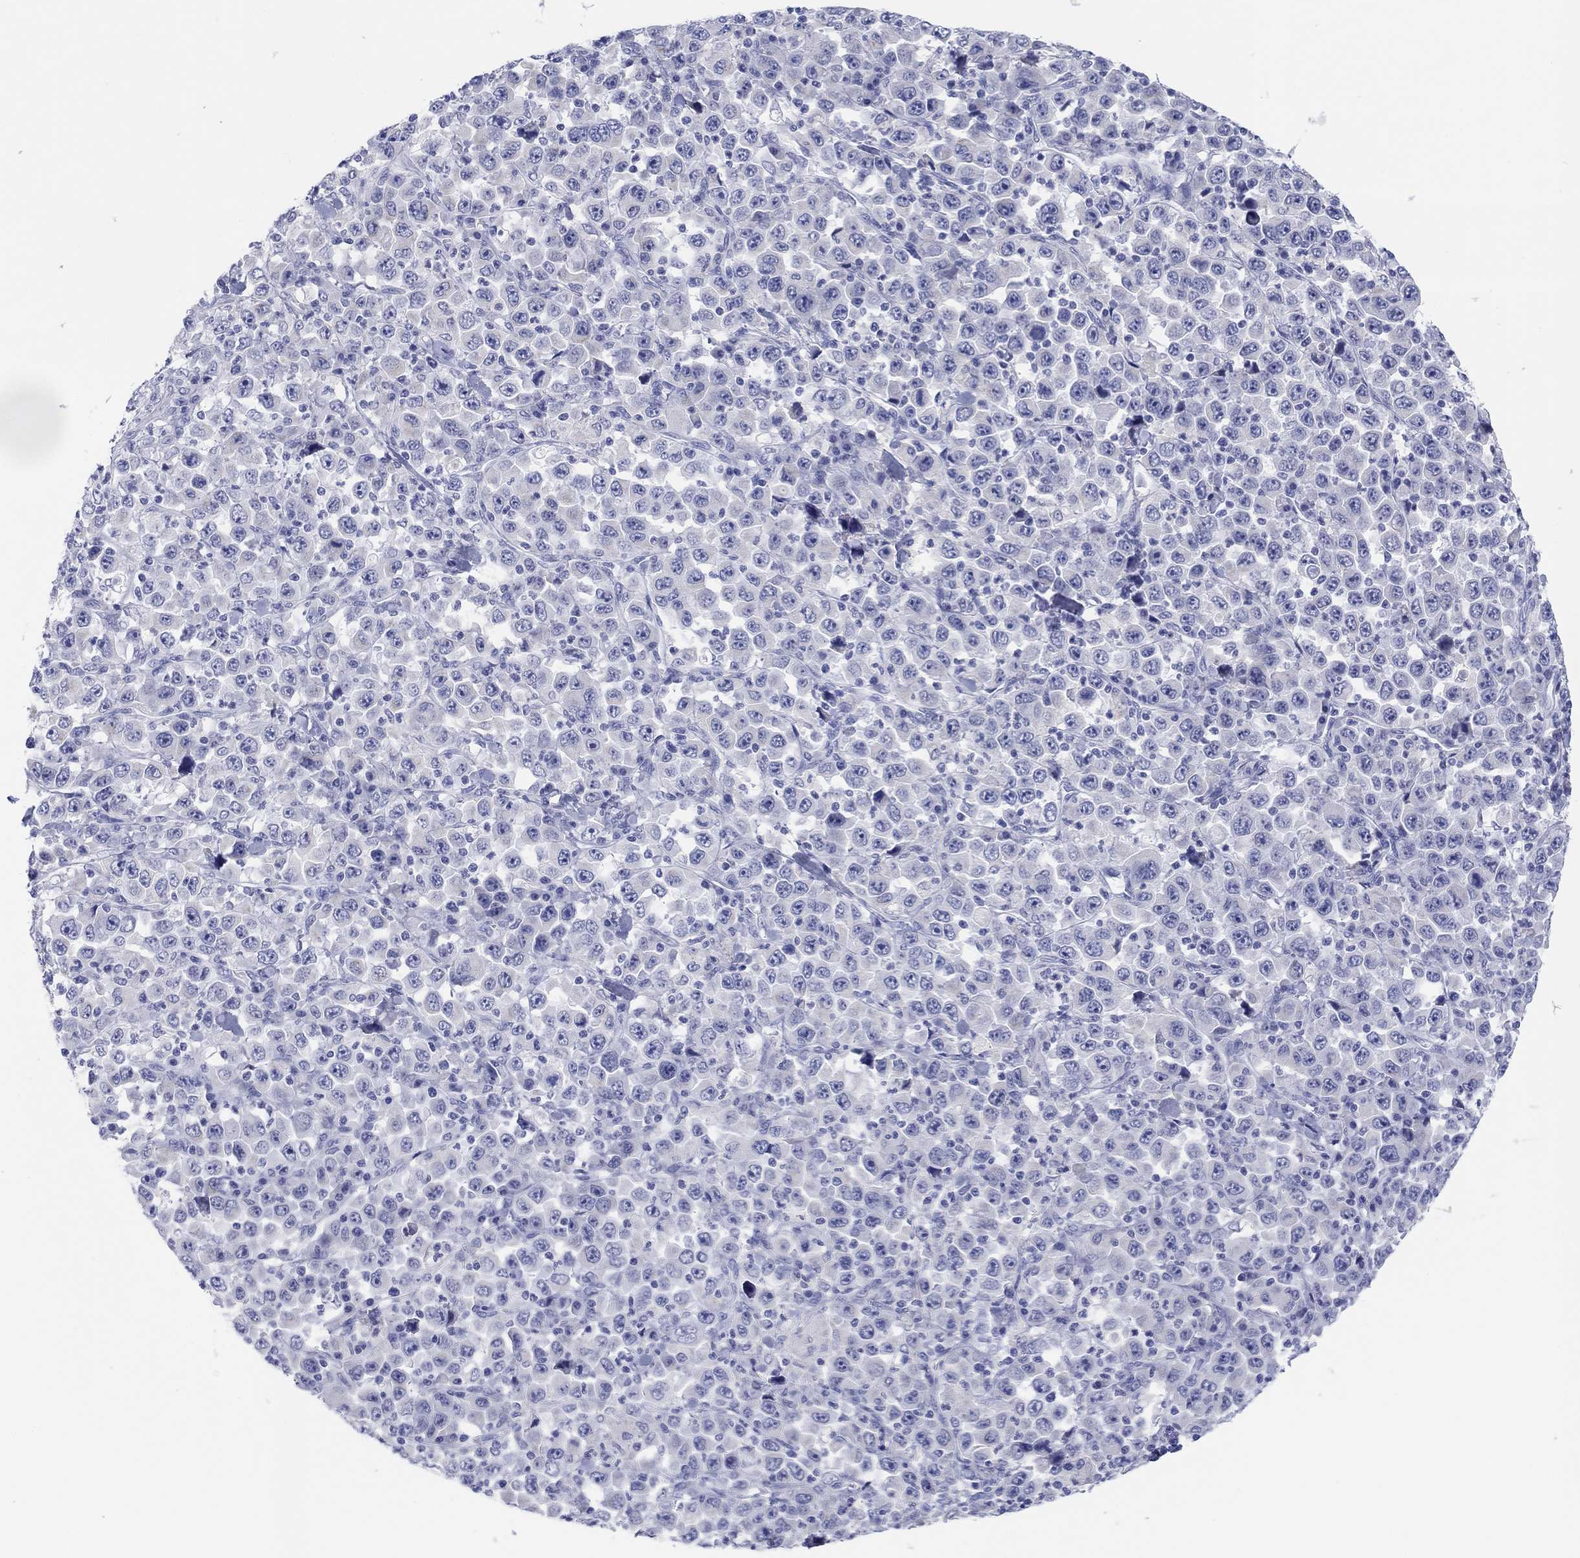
{"staining": {"intensity": "negative", "quantity": "none", "location": "none"}, "tissue": "stomach cancer", "cell_type": "Tumor cells", "image_type": "cancer", "snomed": [{"axis": "morphology", "description": "Normal tissue, NOS"}, {"axis": "morphology", "description": "Adenocarcinoma, NOS"}, {"axis": "topography", "description": "Stomach, upper"}, {"axis": "topography", "description": "Stomach"}], "caption": "This is a image of immunohistochemistry (IHC) staining of stomach adenocarcinoma, which shows no positivity in tumor cells.", "gene": "ERICH3", "patient": {"sex": "male", "age": 59}}